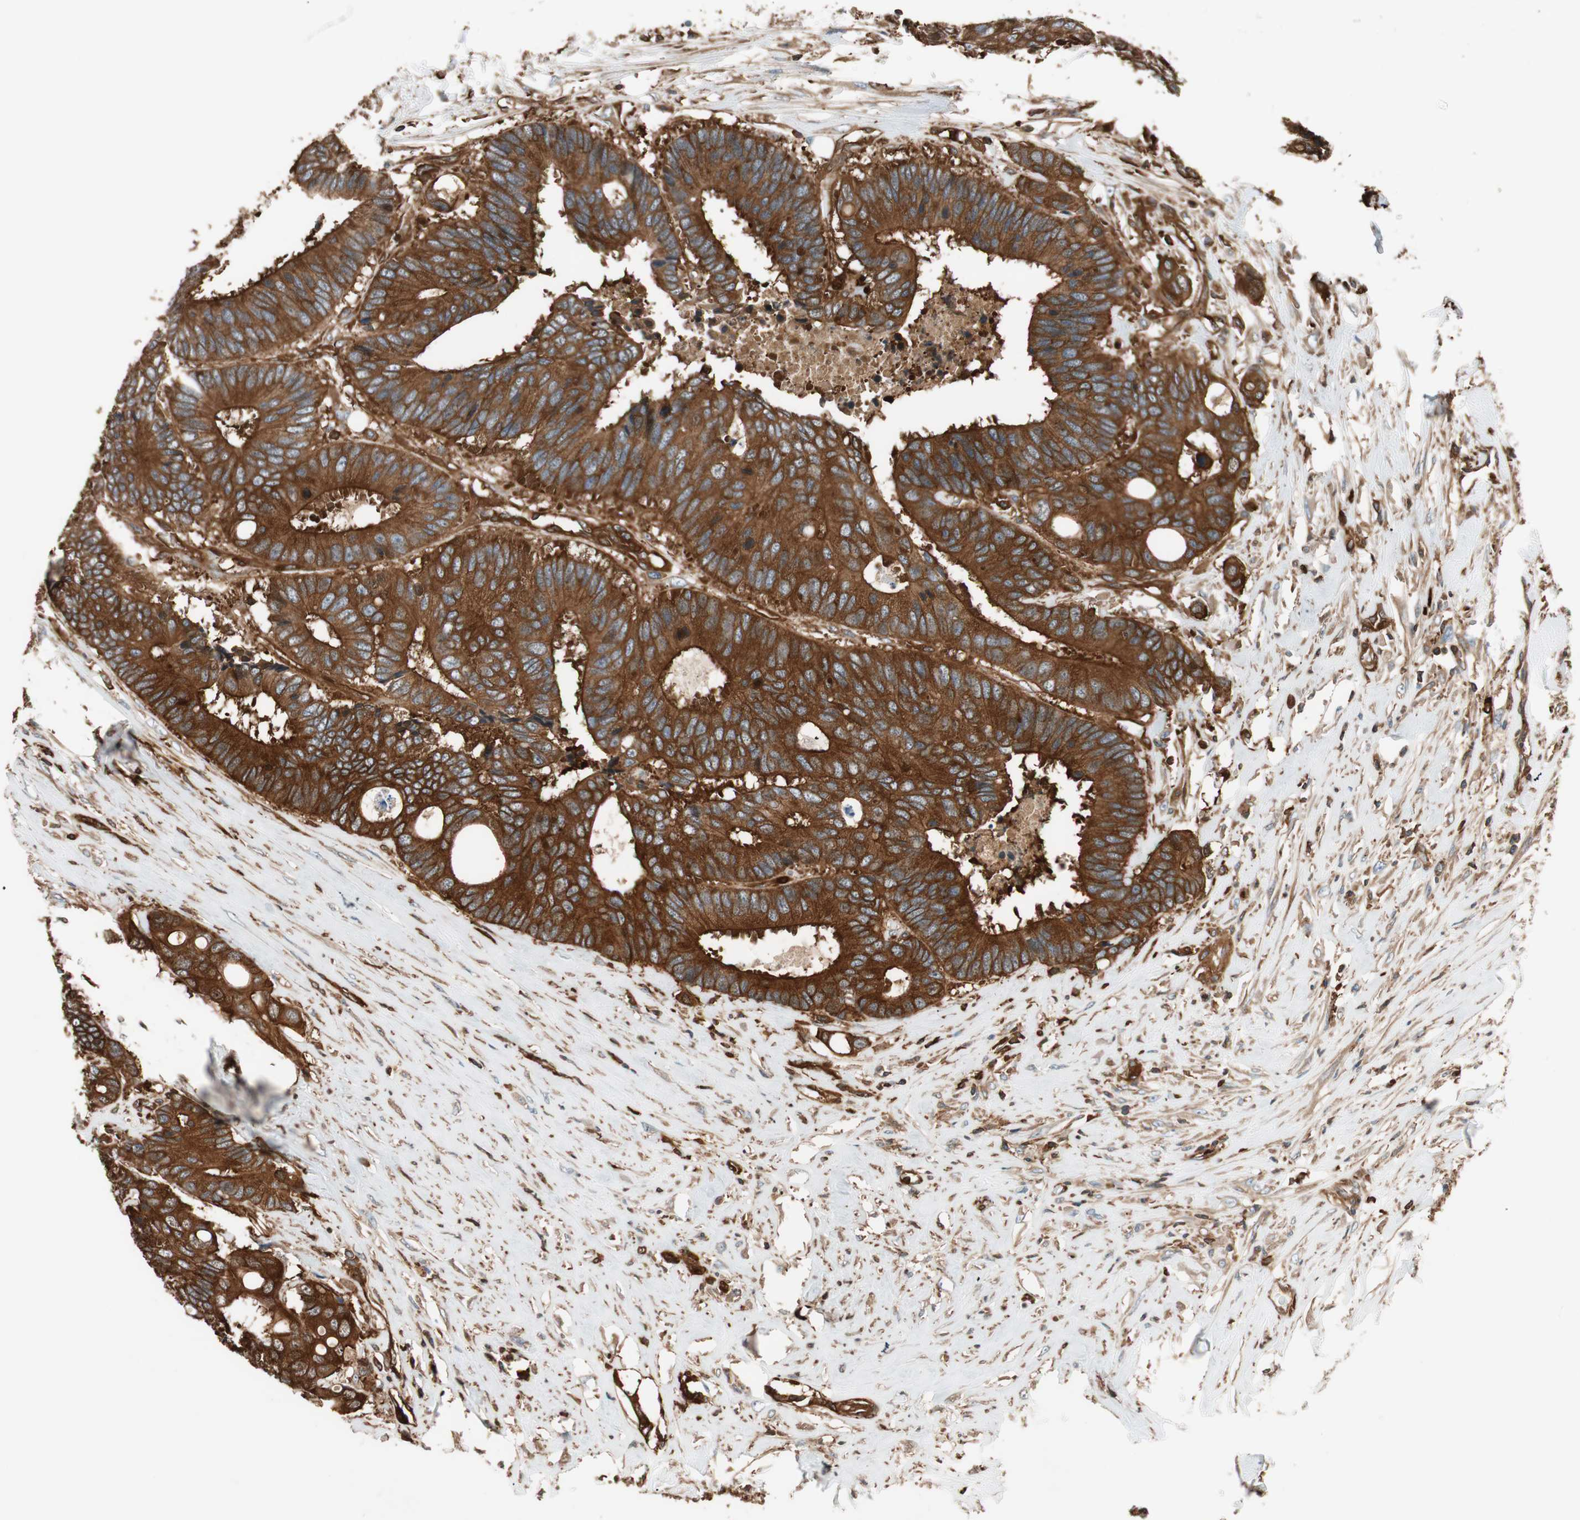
{"staining": {"intensity": "strong", "quantity": ">75%", "location": "cytoplasmic/membranous"}, "tissue": "colorectal cancer", "cell_type": "Tumor cells", "image_type": "cancer", "snomed": [{"axis": "morphology", "description": "Adenocarcinoma, NOS"}, {"axis": "topography", "description": "Rectum"}], "caption": "Brown immunohistochemical staining in human colorectal cancer reveals strong cytoplasmic/membranous expression in about >75% of tumor cells.", "gene": "VASP", "patient": {"sex": "male", "age": 55}}